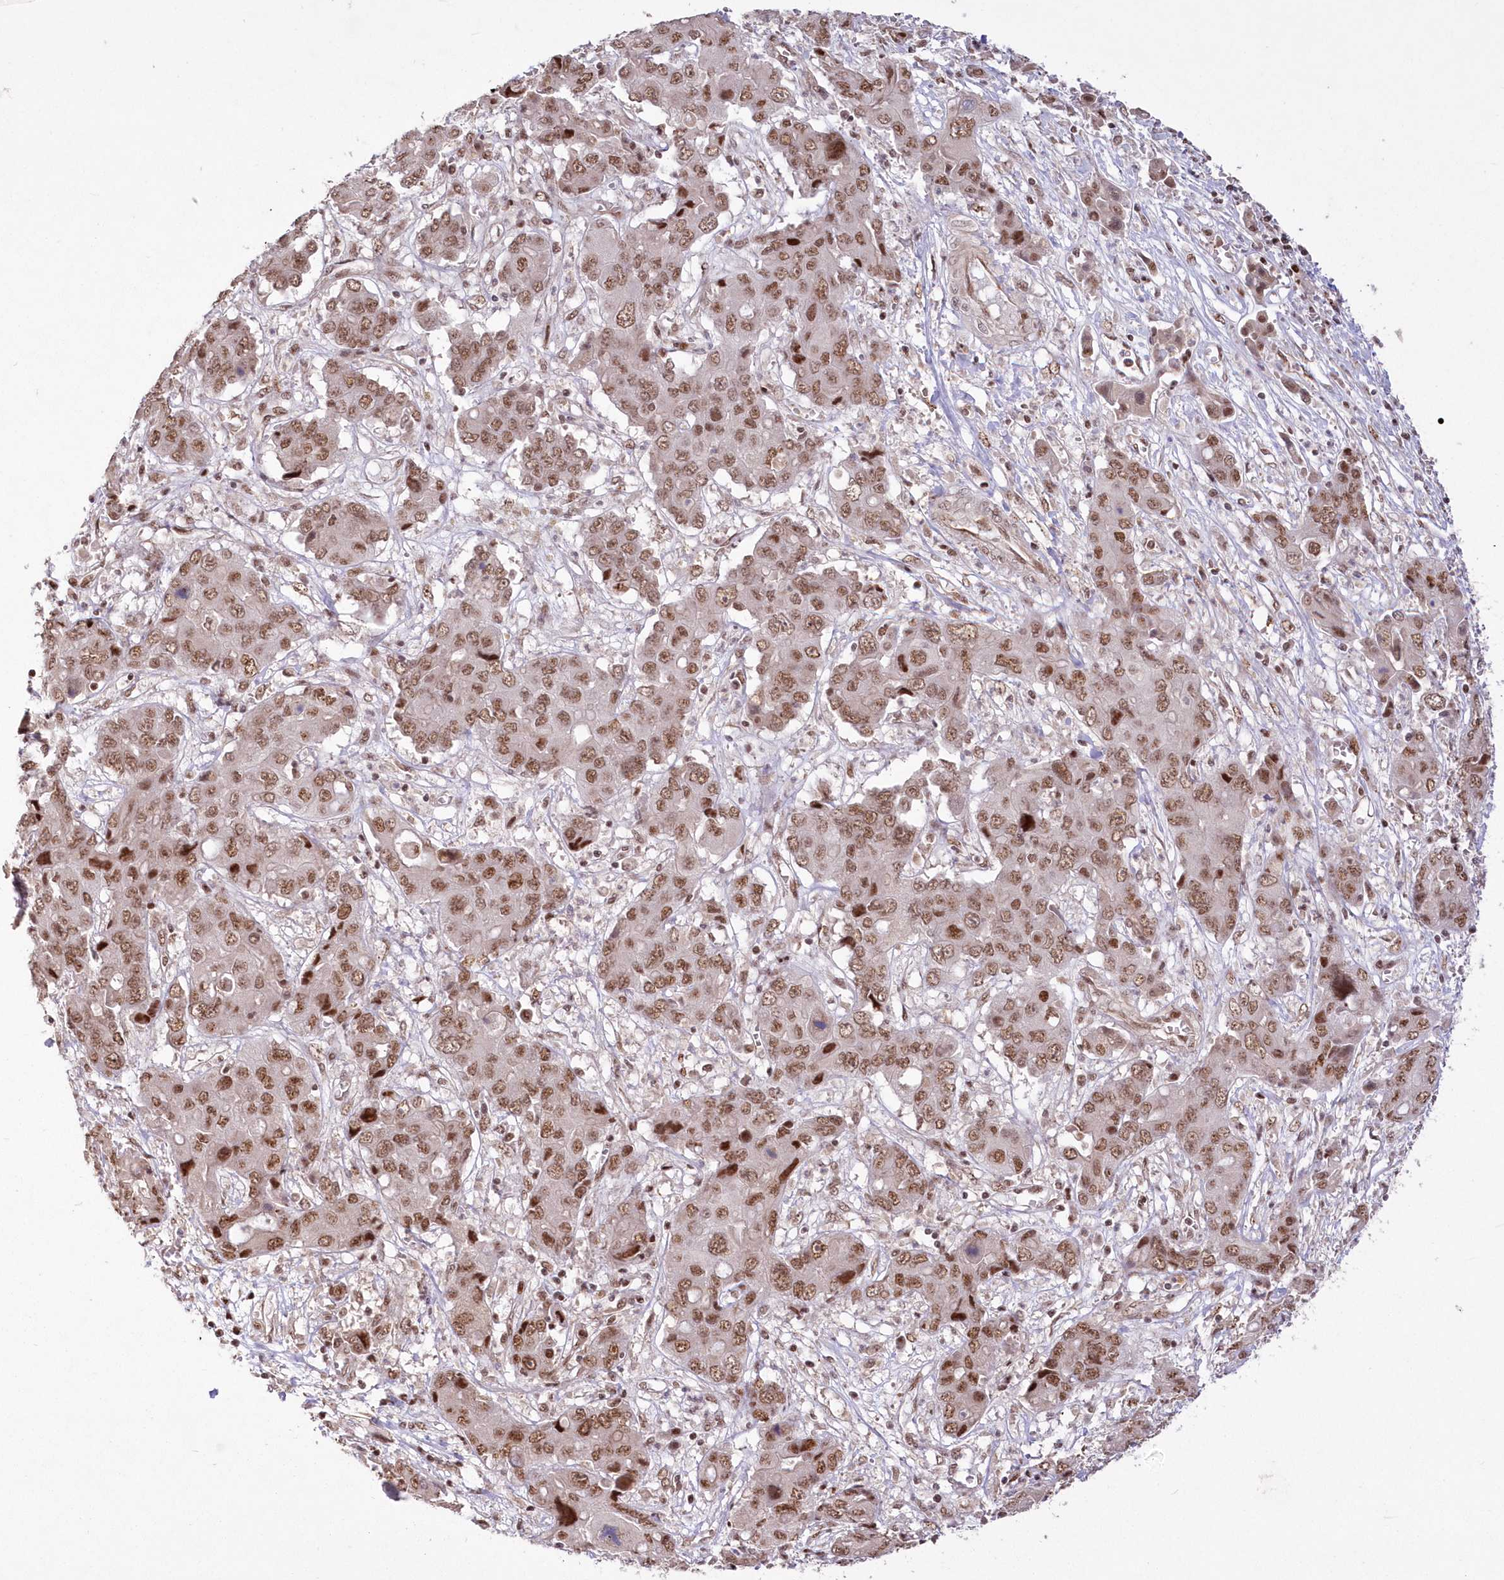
{"staining": {"intensity": "moderate", "quantity": ">75%", "location": "nuclear"}, "tissue": "liver cancer", "cell_type": "Tumor cells", "image_type": "cancer", "snomed": [{"axis": "morphology", "description": "Cholangiocarcinoma"}, {"axis": "topography", "description": "Liver"}], "caption": "Cholangiocarcinoma (liver) stained for a protein demonstrates moderate nuclear positivity in tumor cells.", "gene": "WBP1L", "patient": {"sex": "male", "age": 67}}